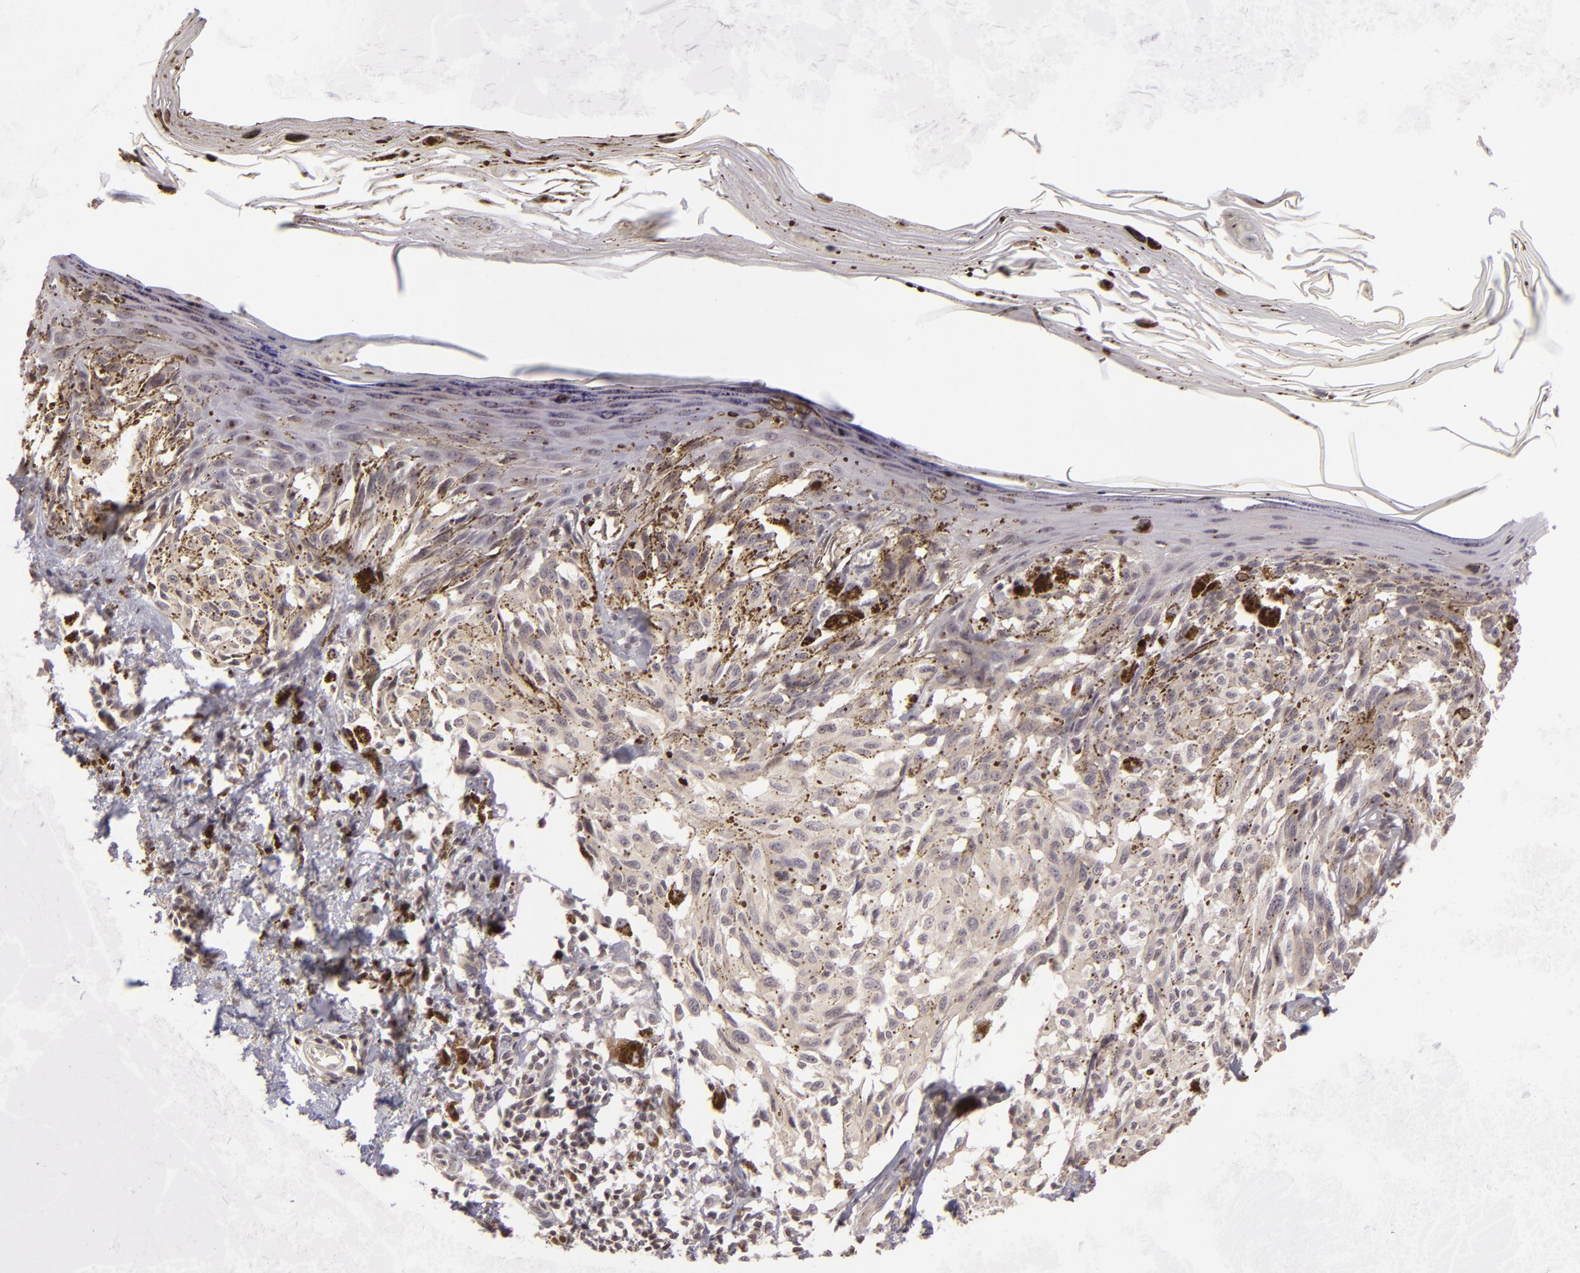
{"staining": {"intensity": "negative", "quantity": "none", "location": "none"}, "tissue": "melanoma", "cell_type": "Tumor cells", "image_type": "cancer", "snomed": [{"axis": "morphology", "description": "Malignant melanoma, NOS"}, {"axis": "topography", "description": "Skin"}], "caption": "A high-resolution image shows immunohistochemistry staining of melanoma, which reveals no significant positivity in tumor cells.", "gene": "AKAP6", "patient": {"sex": "female", "age": 72}}